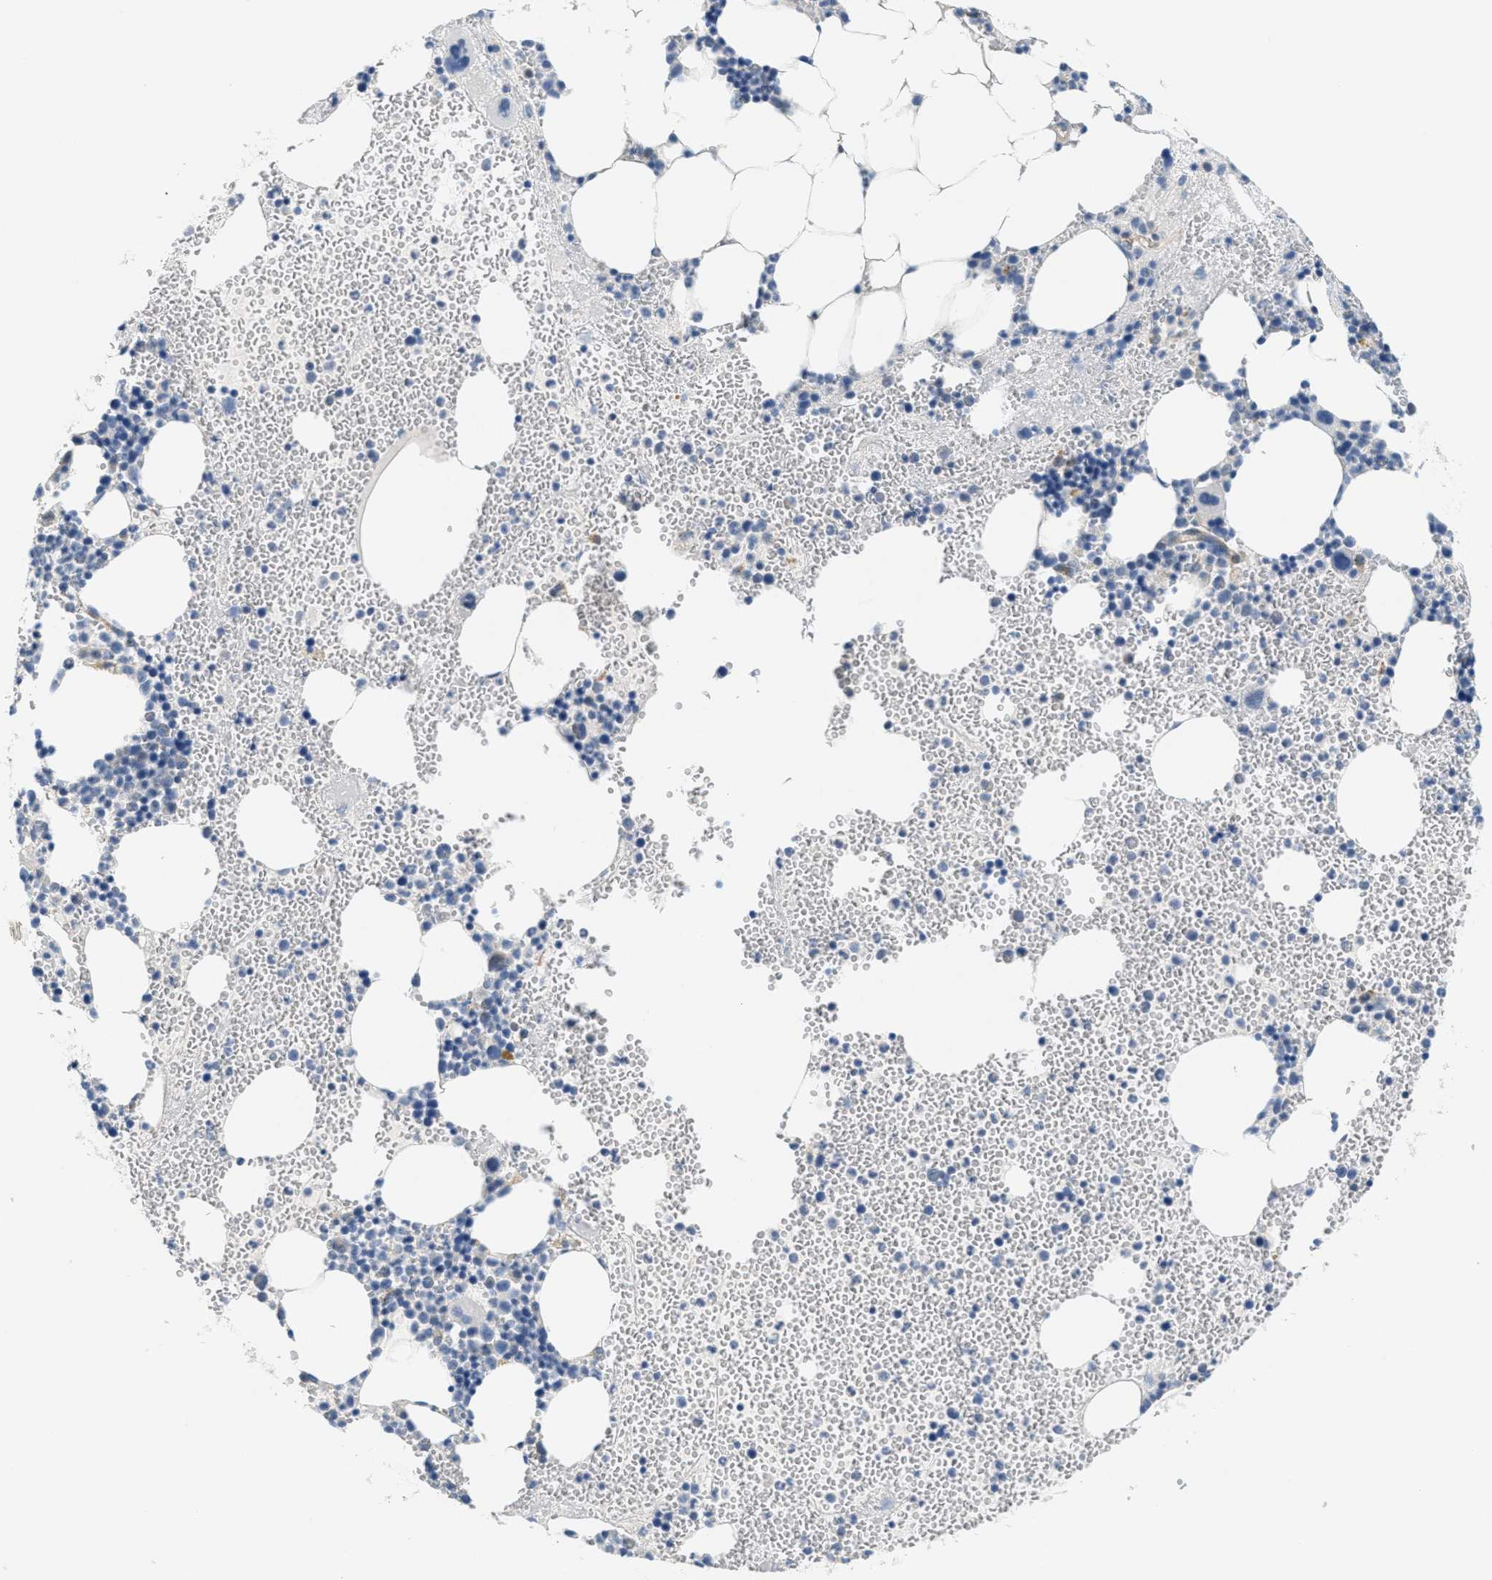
{"staining": {"intensity": "negative", "quantity": "none", "location": "none"}, "tissue": "bone marrow", "cell_type": "Hematopoietic cells", "image_type": "normal", "snomed": [{"axis": "morphology", "description": "Normal tissue, NOS"}, {"axis": "morphology", "description": "Inflammation, NOS"}, {"axis": "topography", "description": "Bone marrow"}], "caption": "The photomicrograph demonstrates no significant staining in hematopoietic cells of bone marrow. (DAB (3,3'-diaminobenzidine) immunohistochemistry visualized using brightfield microscopy, high magnification).", "gene": "ZFYVE9", "patient": {"sex": "female", "age": 76}}